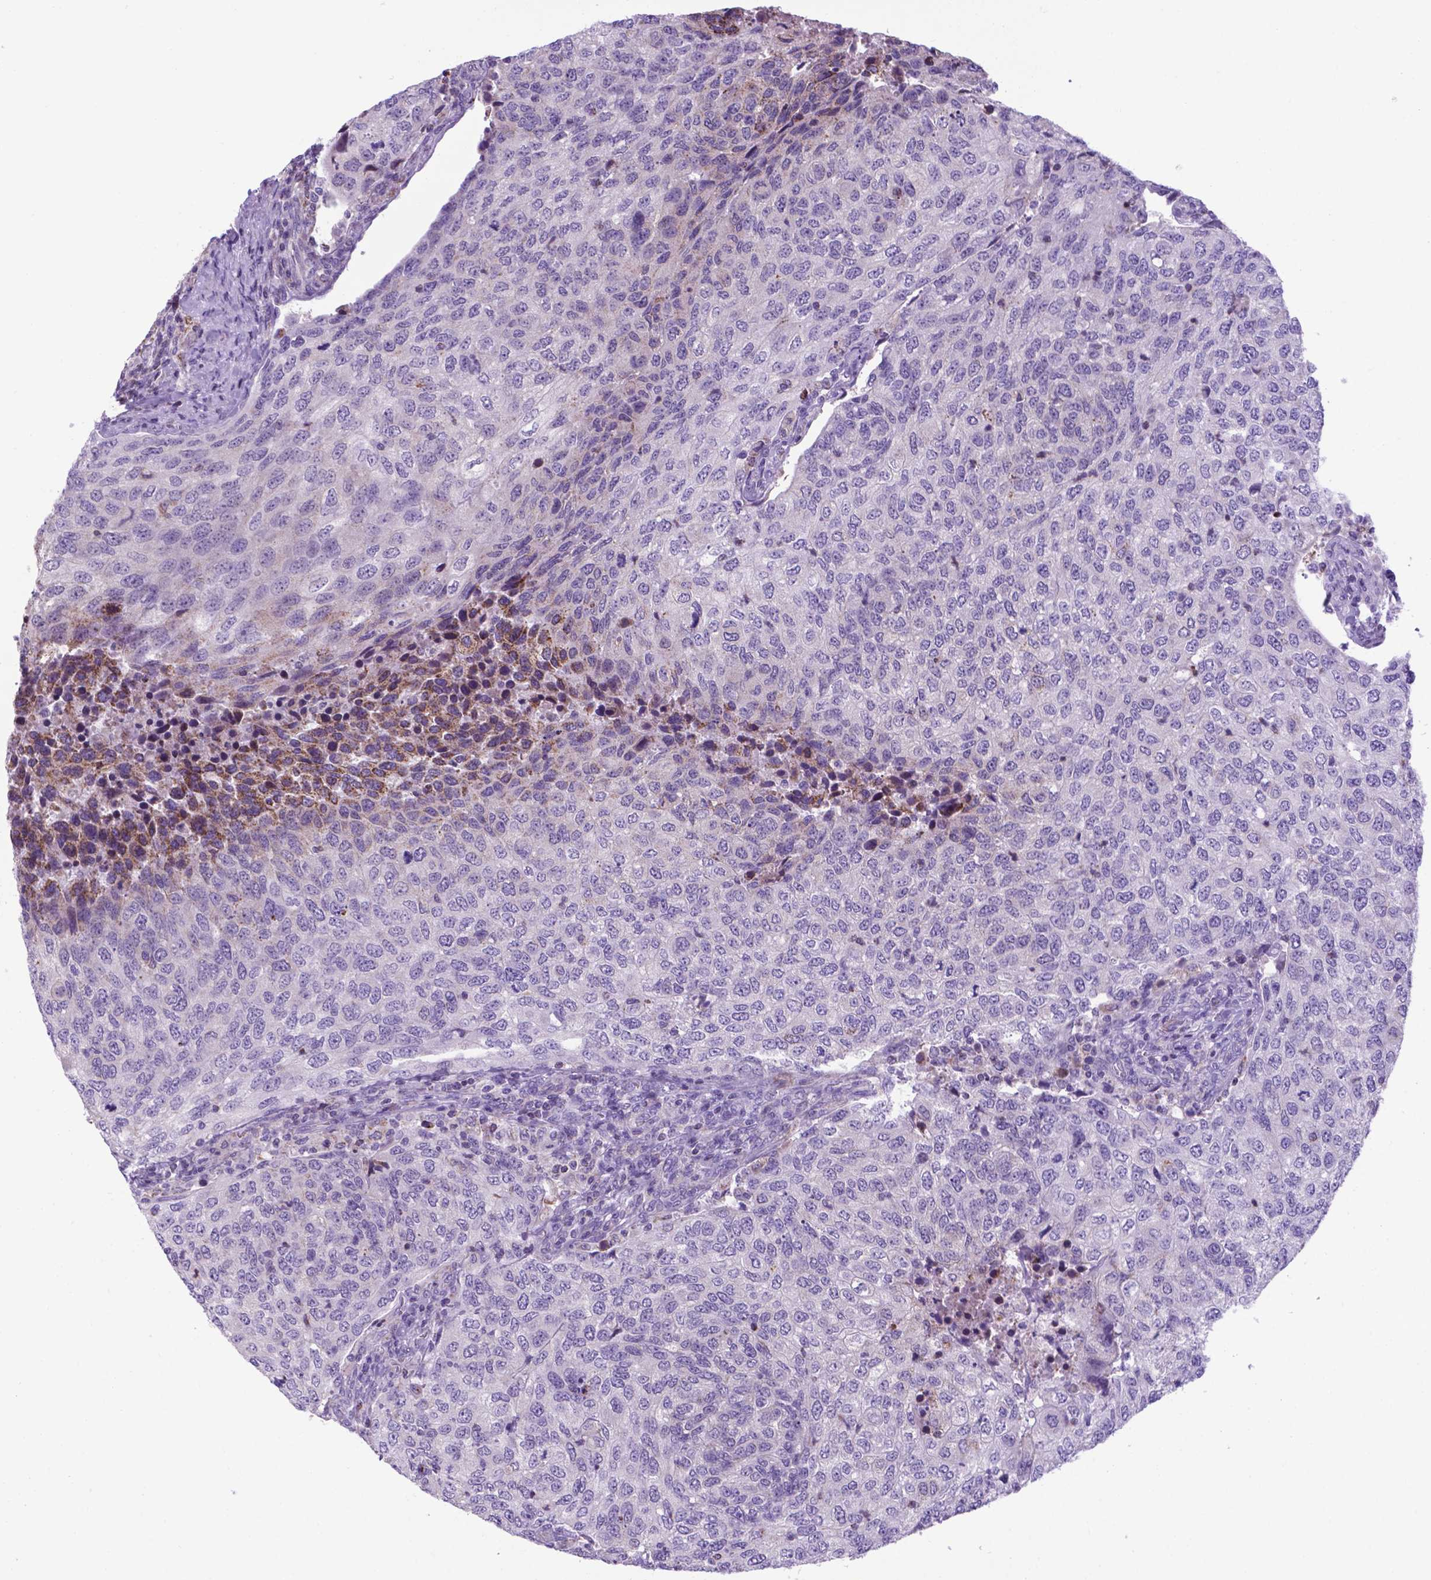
{"staining": {"intensity": "moderate", "quantity": "<25%", "location": "cytoplasmic/membranous"}, "tissue": "urothelial cancer", "cell_type": "Tumor cells", "image_type": "cancer", "snomed": [{"axis": "morphology", "description": "Urothelial carcinoma, High grade"}, {"axis": "topography", "description": "Urinary bladder"}], "caption": "A brown stain highlights moderate cytoplasmic/membranous positivity of a protein in urothelial cancer tumor cells. (DAB (3,3'-diaminobenzidine) IHC, brown staining for protein, blue staining for nuclei).", "gene": "POU3F3", "patient": {"sex": "female", "age": 78}}